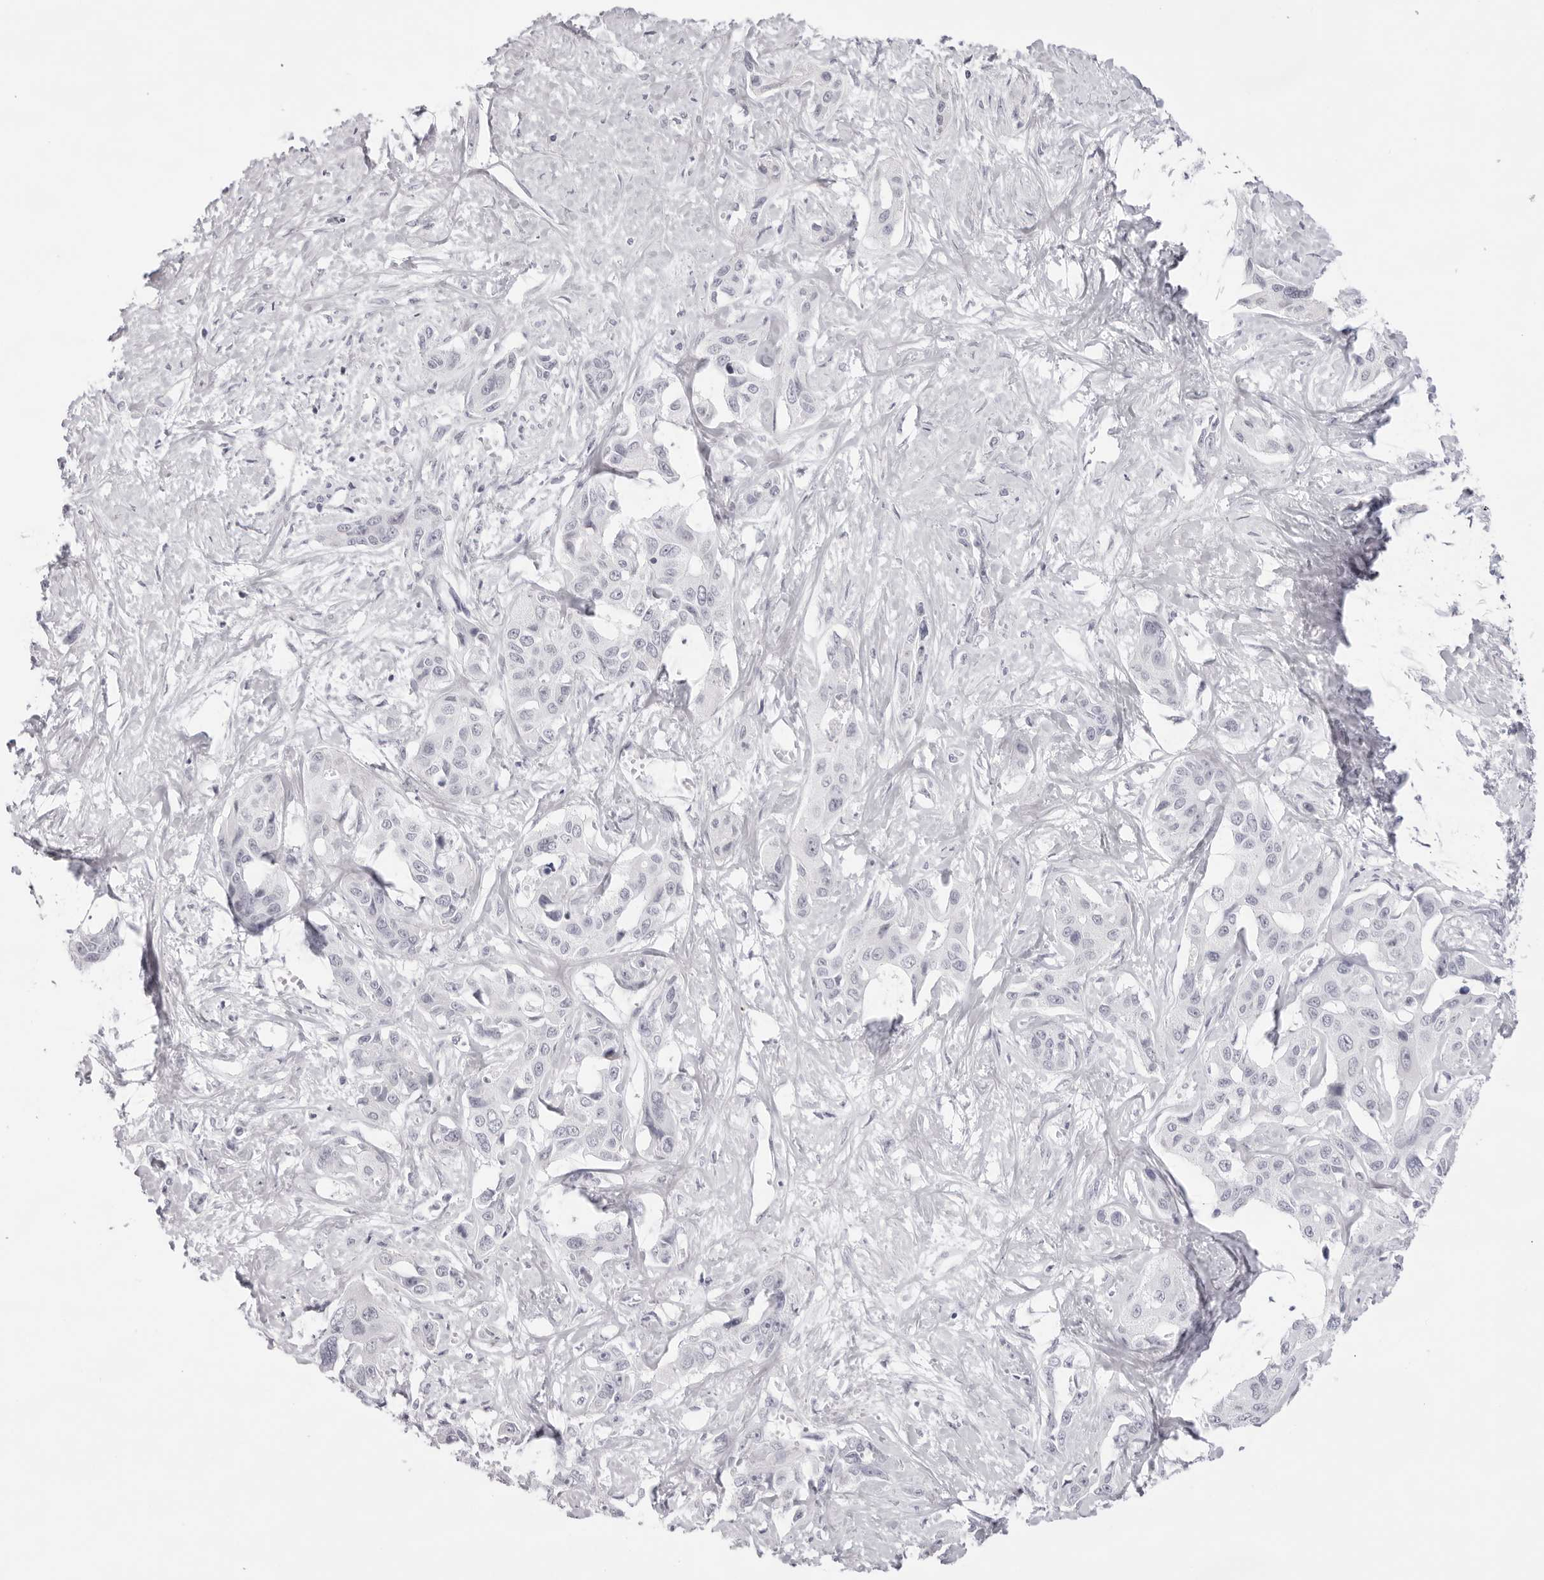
{"staining": {"intensity": "negative", "quantity": "none", "location": "none"}, "tissue": "liver cancer", "cell_type": "Tumor cells", "image_type": "cancer", "snomed": [{"axis": "morphology", "description": "Cholangiocarcinoma"}, {"axis": "topography", "description": "Liver"}], "caption": "IHC image of human liver cancer stained for a protein (brown), which shows no positivity in tumor cells. (DAB (3,3'-diaminobenzidine) IHC, high magnification).", "gene": "KLK12", "patient": {"sex": "male", "age": 59}}